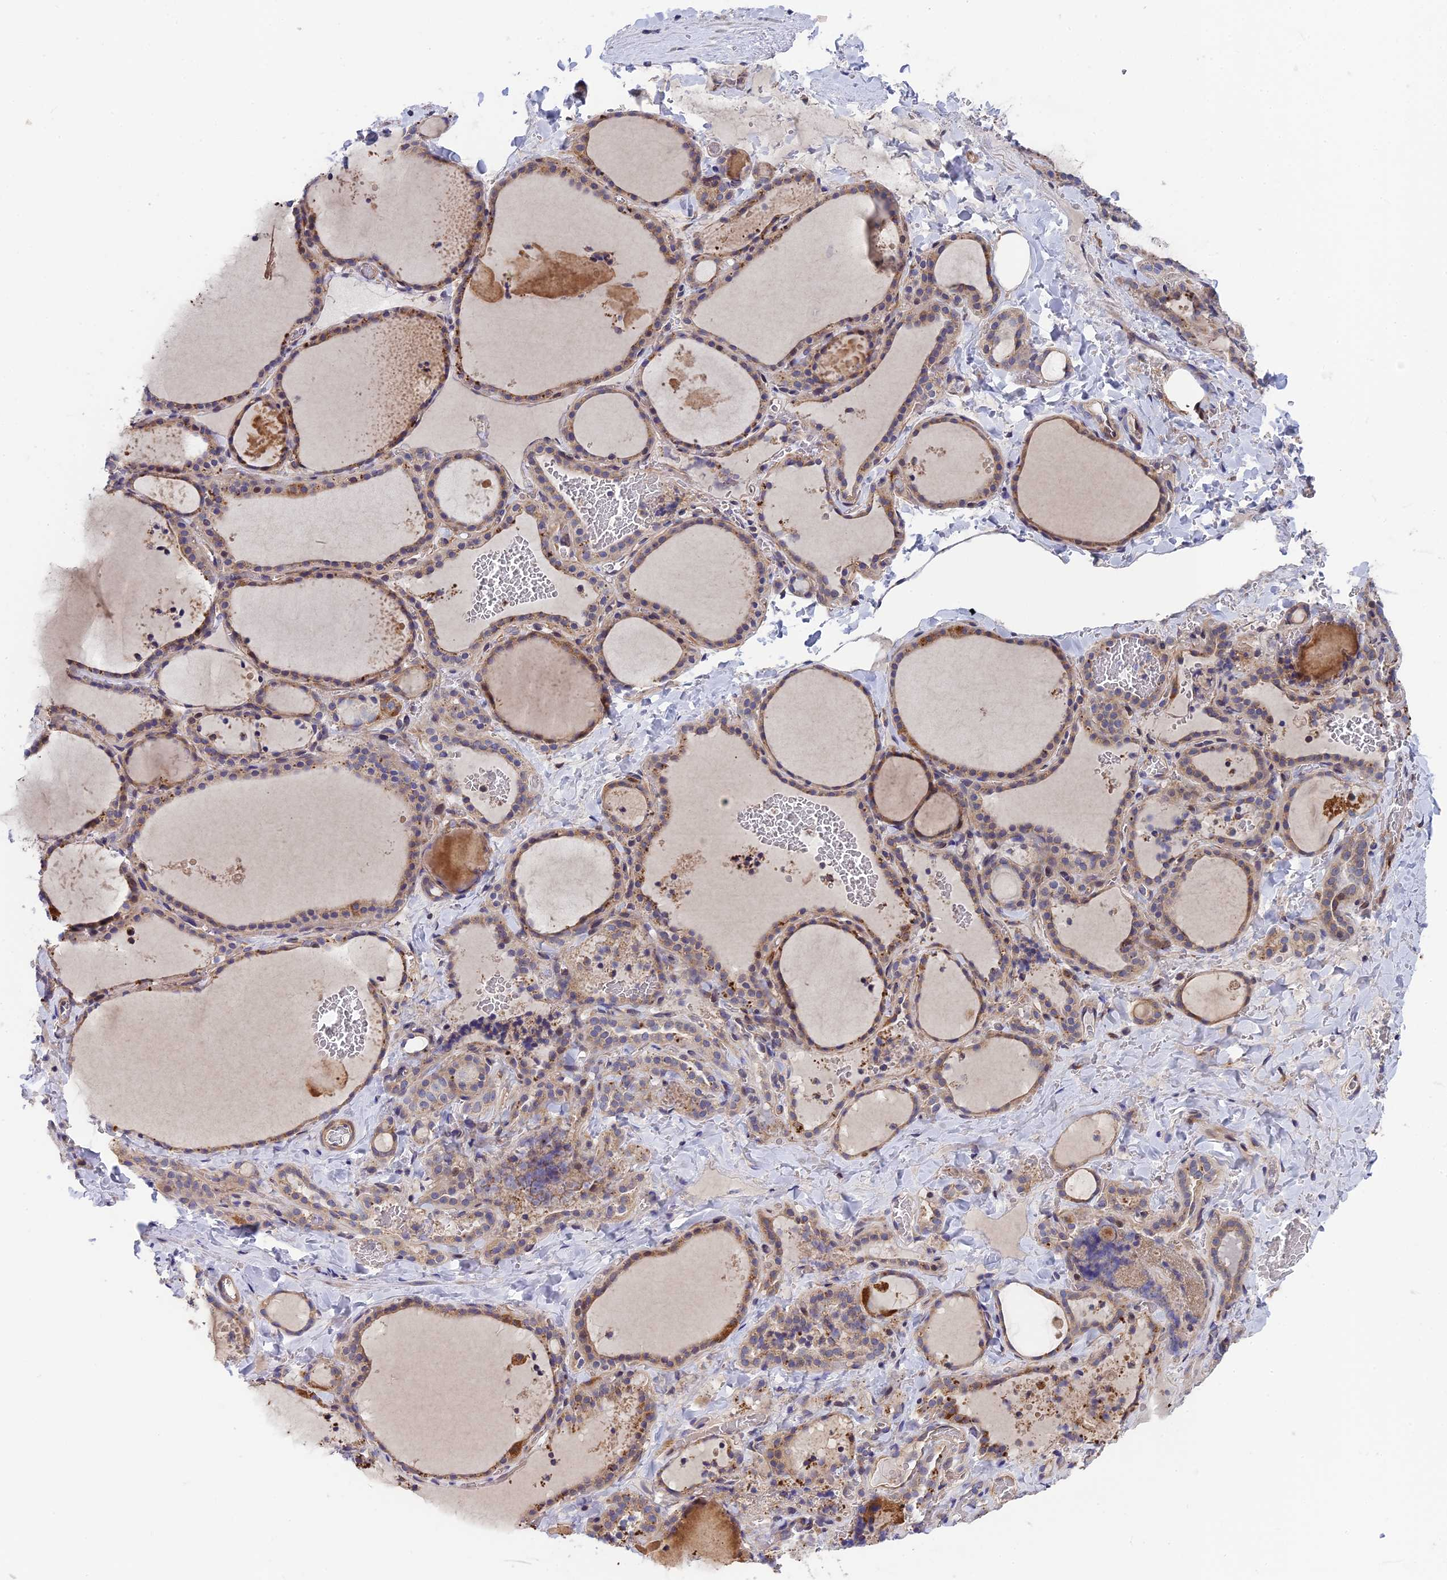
{"staining": {"intensity": "moderate", "quantity": "25%-75%", "location": "cytoplasmic/membranous"}, "tissue": "thyroid gland", "cell_type": "Glandular cells", "image_type": "normal", "snomed": [{"axis": "morphology", "description": "Normal tissue, NOS"}, {"axis": "topography", "description": "Thyroid gland"}], "caption": "Immunohistochemistry (IHC) photomicrograph of normal thyroid gland: thyroid gland stained using IHC displays medium levels of moderate protein expression localized specifically in the cytoplasmic/membranous of glandular cells, appearing as a cytoplasmic/membranous brown color.", "gene": "BLTP2", "patient": {"sex": "female", "age": 22}}